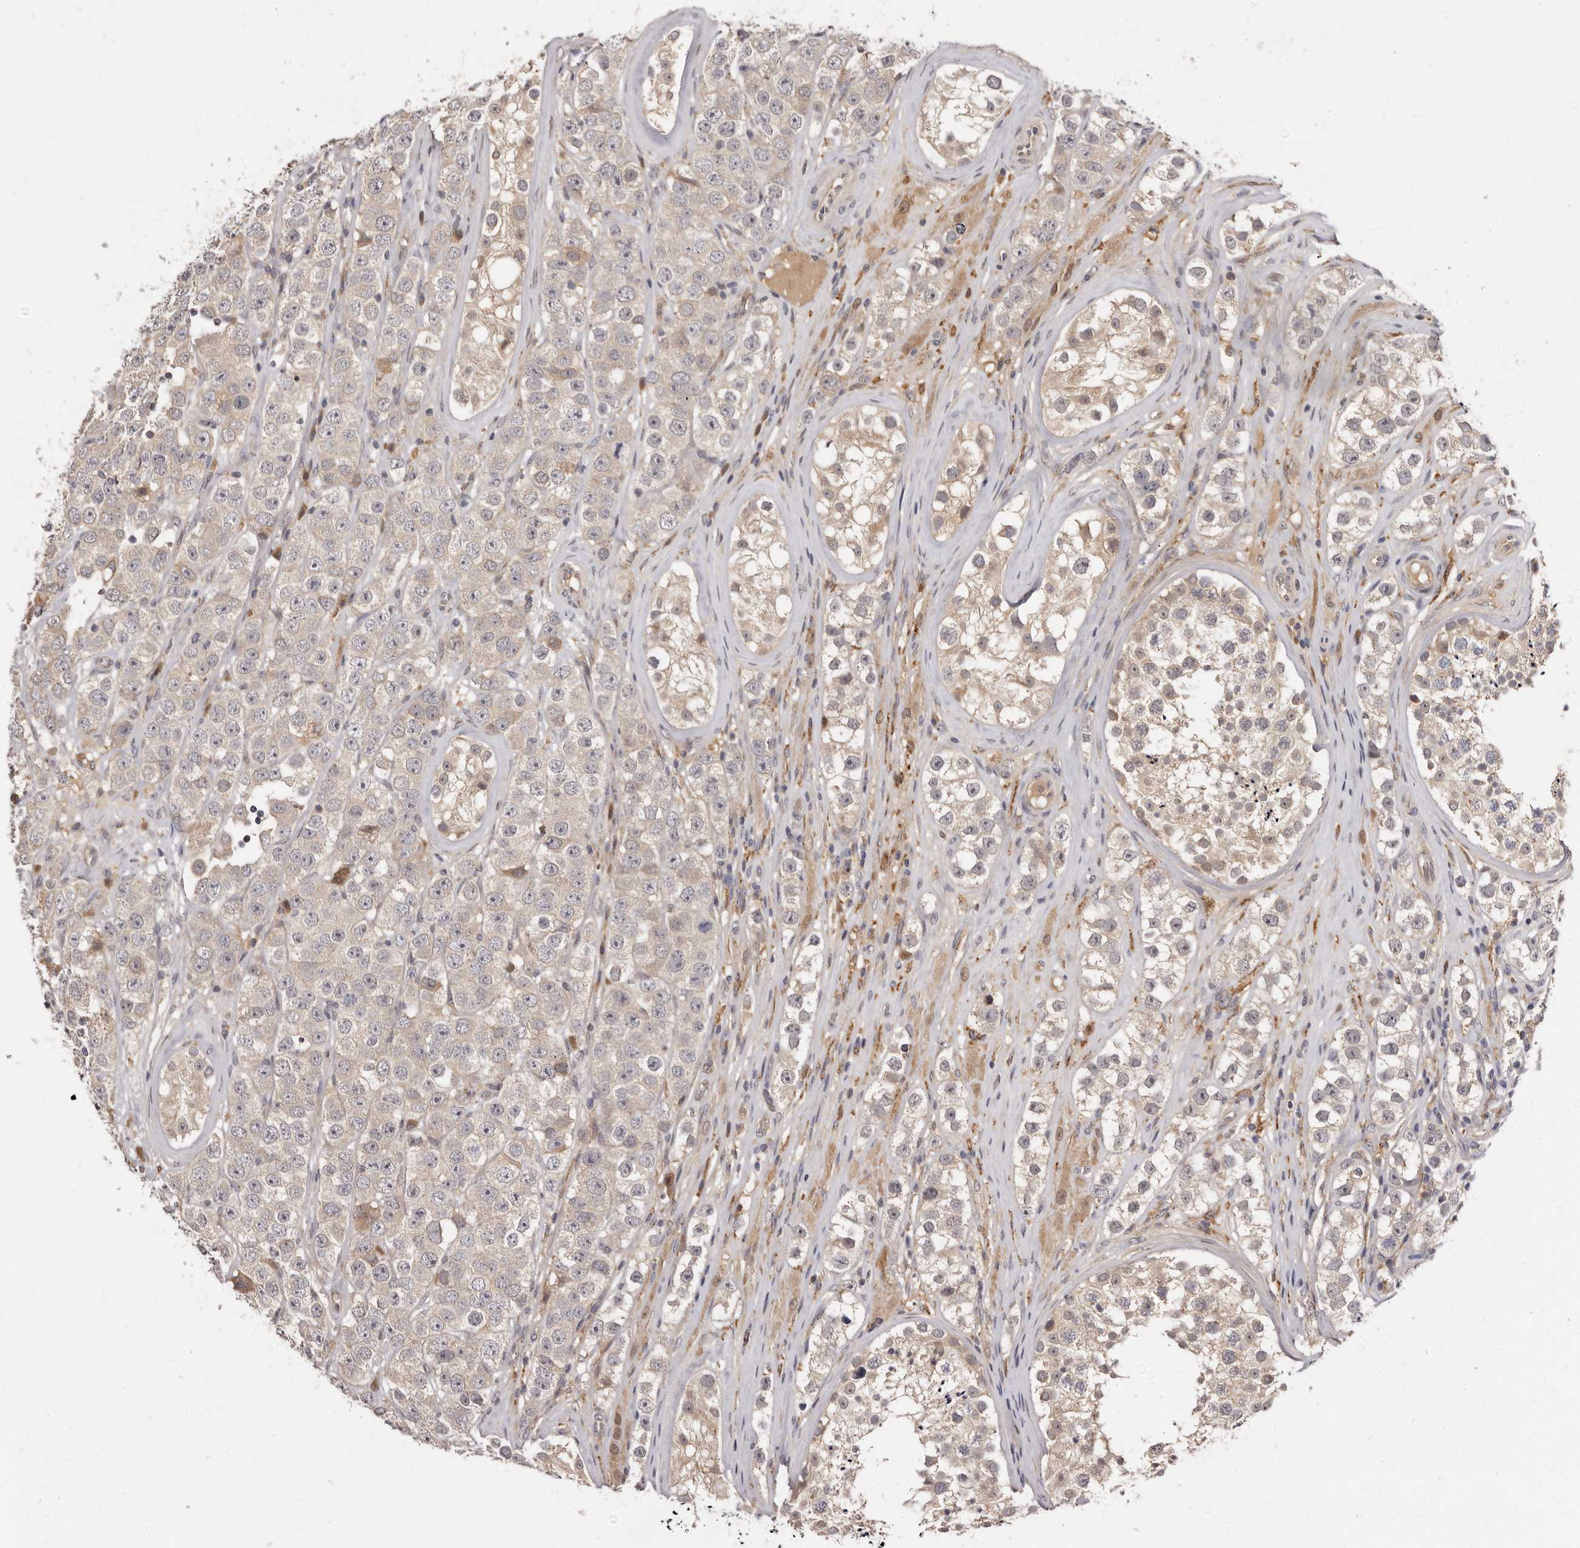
{"staining": {"intensity": "negative", "quantity": "none", "location": "none"}, "tissue": "testis cancer", "cell_type": "Tumor cells", "image_type": "cancer", "snomed": [{"axis": "morphology", "description": "Seminoma, NOS"}, {"axis": "topography", "description": "Testis"}], "caption": "Human testis cancer stained for a protein using immunohistochemistry shows no positivity in tumor cells.", "gene": "INAVA", "patient": {"sex": "male", "age": 28}}